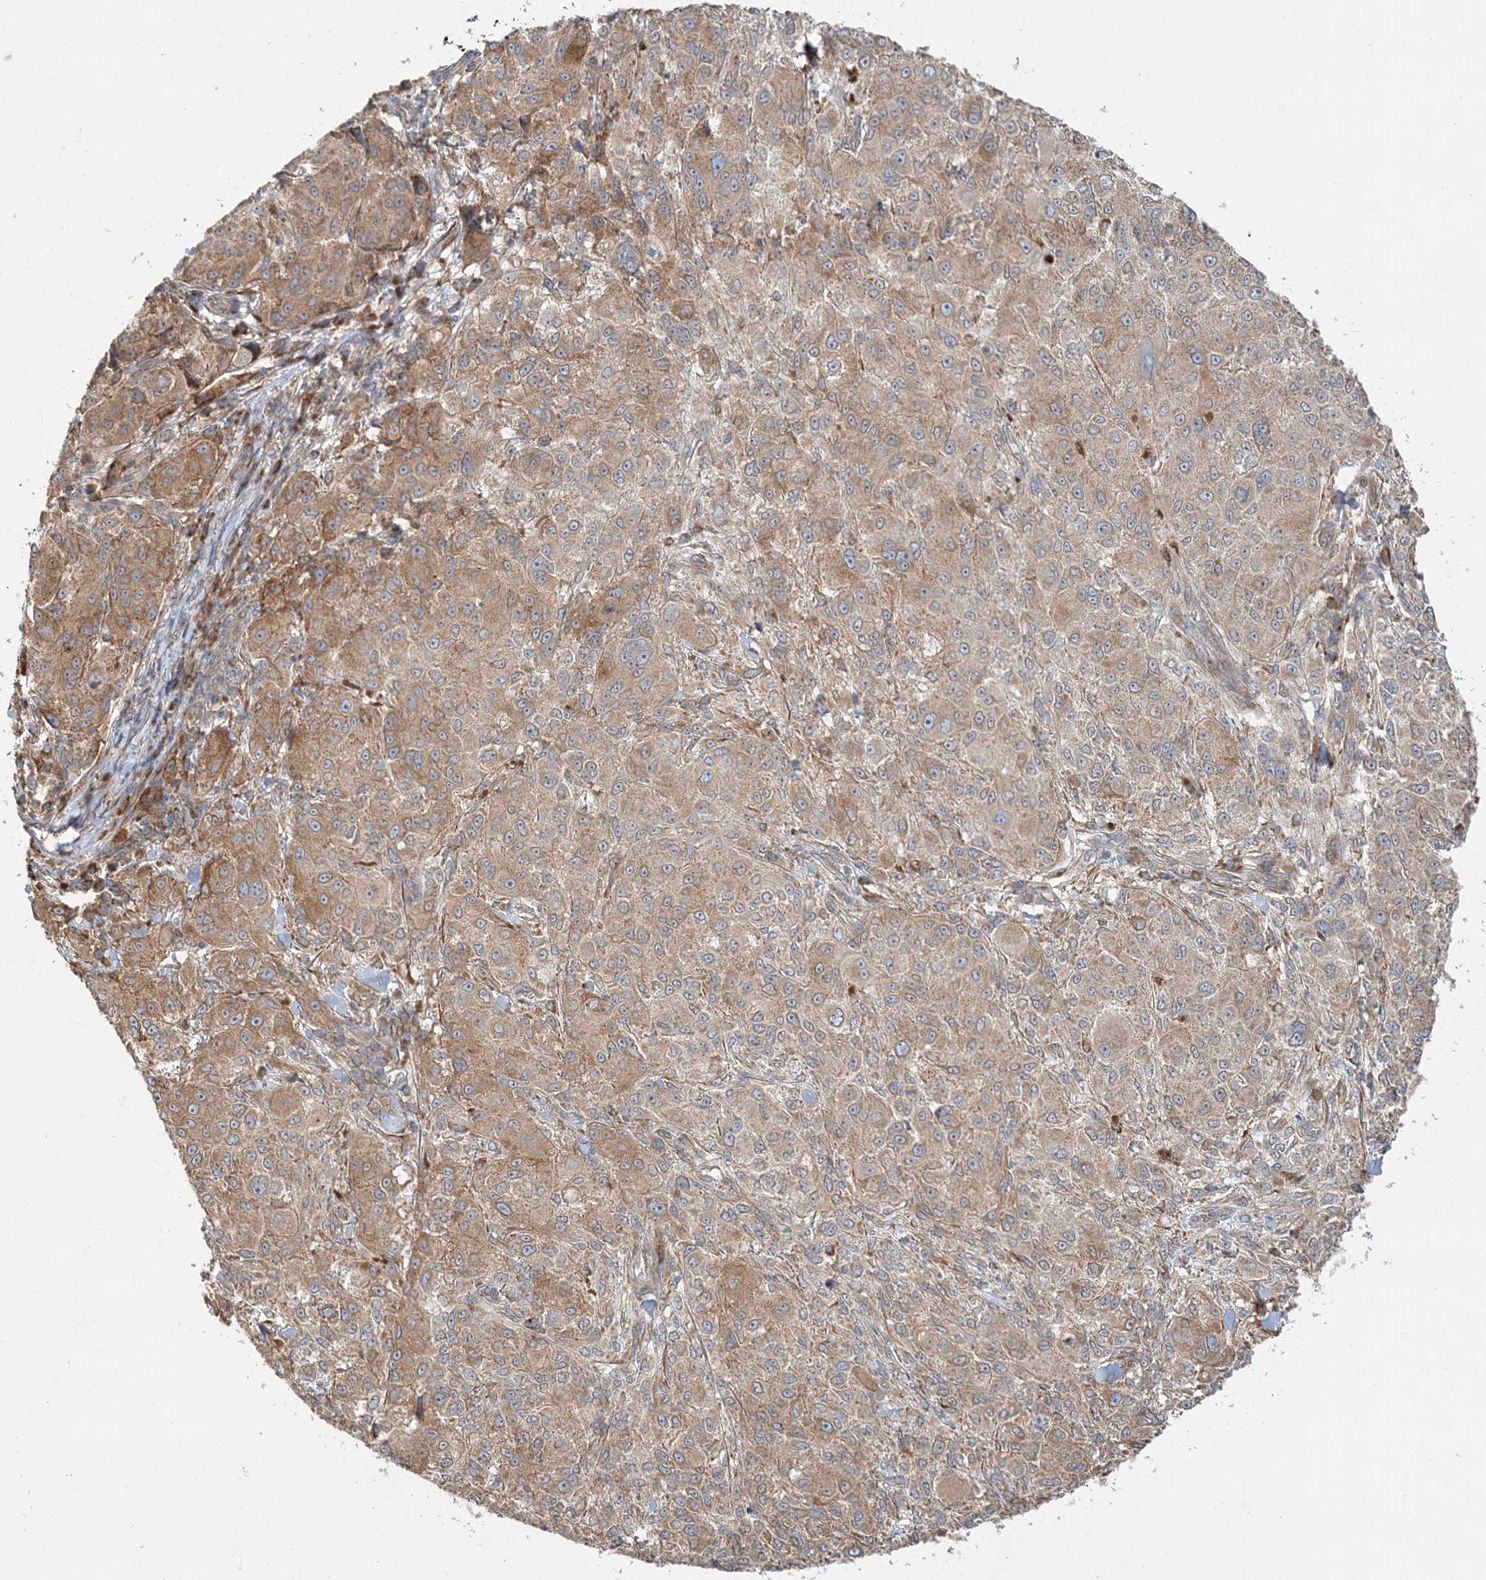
{"staining": {"intensity": "moderate", "quantity": ">75%", "location": "cytoplasmic/membranous"}, "tissue": "melanoma", "cell_type": "Tumor cells", "image_type": "cancer", "snomed": [{"axis": "morphology", "description": "Necrosis, NOS"}, {"axis": "morphology", "description": "Malignant melanoma, NOS"}, {"axis": "topography", "description": "Skin"}], "caption": "Immunohistochemistry (DAB (3,3'-diaminobenzidine)) staining of melanoma demonstrates moderate cytoplasmic/membranous protein expression in about >75% of tumor cells.", "gene": "ZFYVE16", "patient": {"sex": "female", "age": 87}}